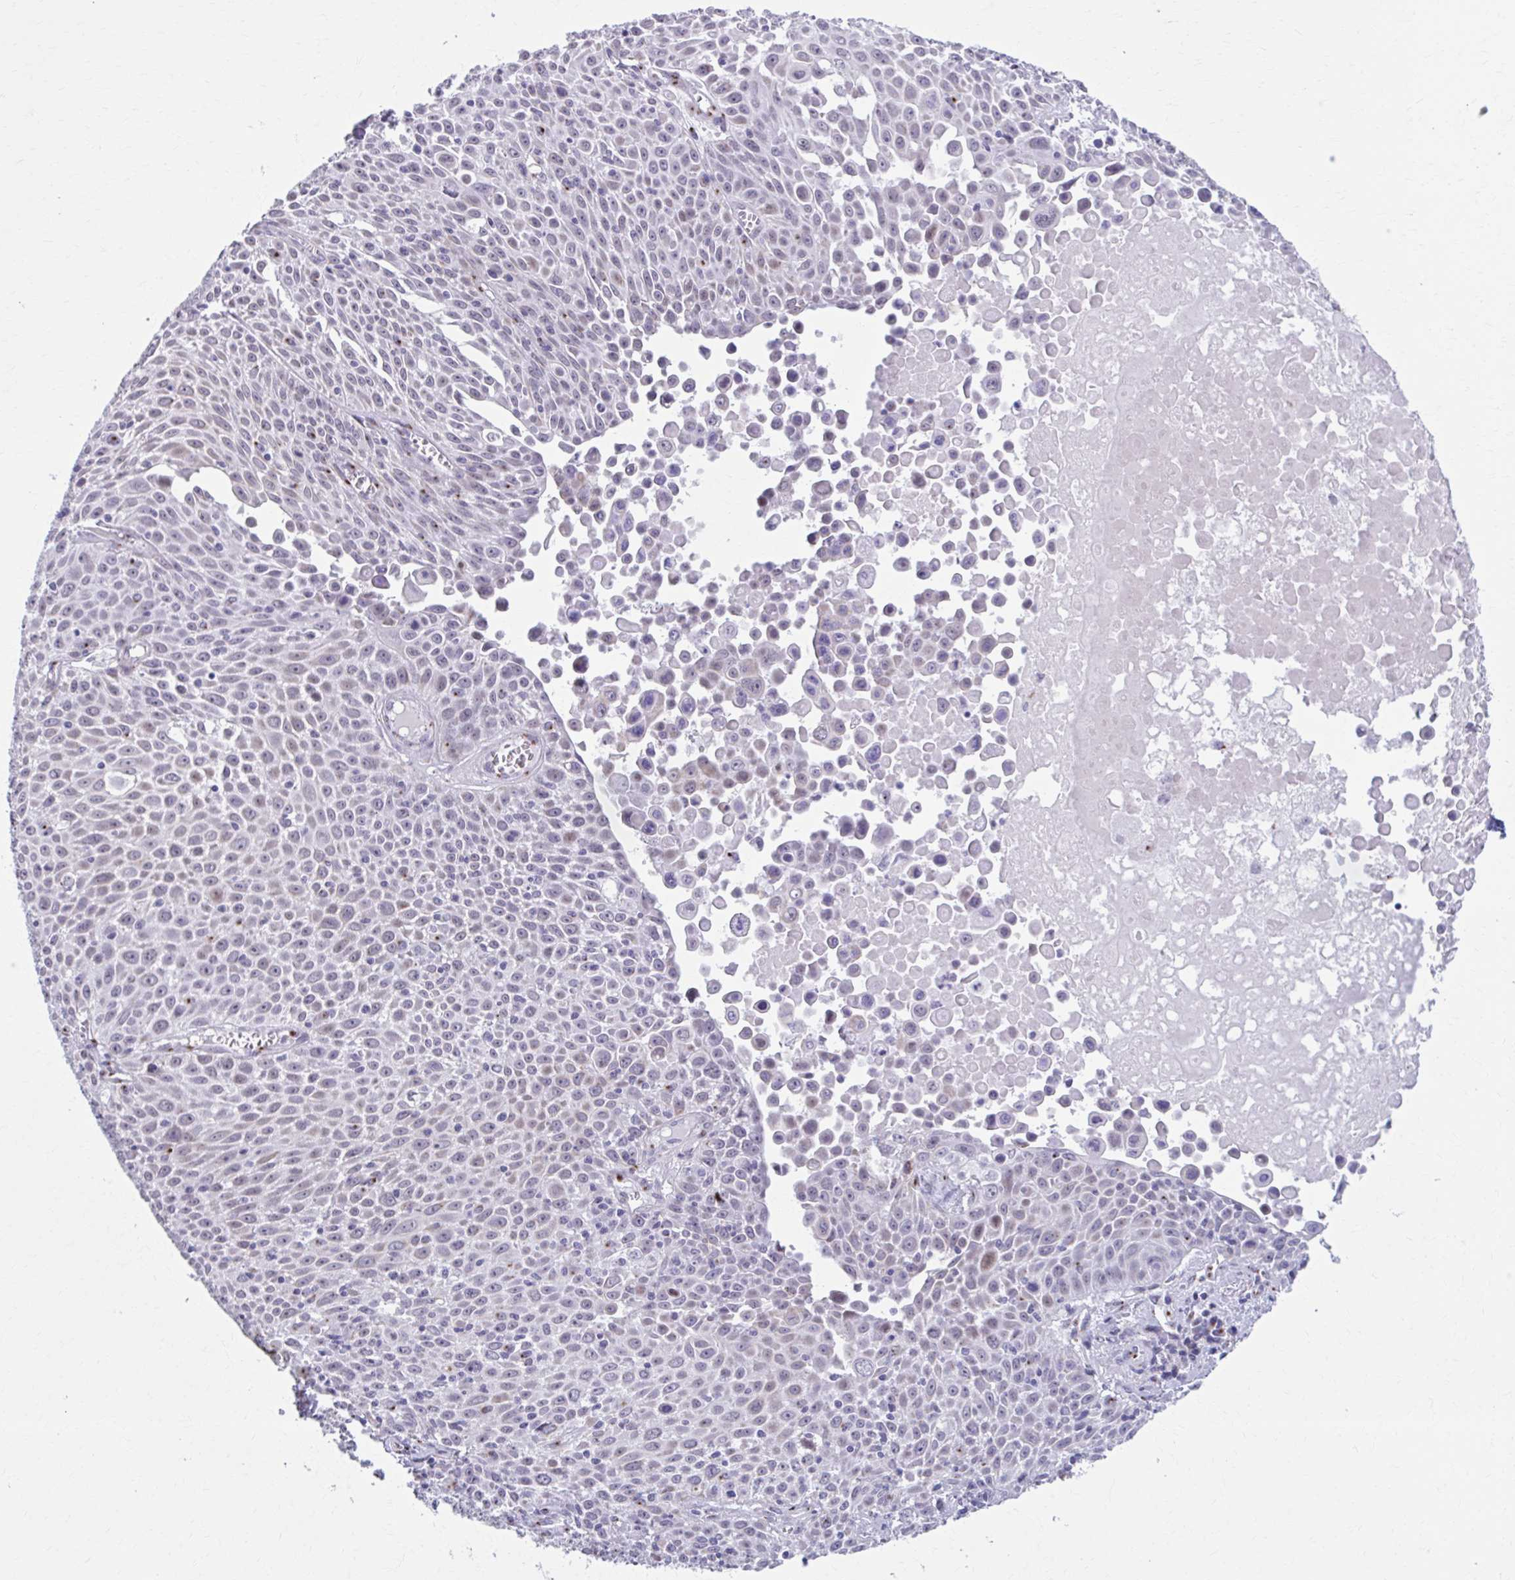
{"staining": {"intensity": "weak", "quantity": "<25%", "location": "cytoplasmic/membranous"}, "tissue": "lung cancer", "cell_type": "Tumor cells", "image_type": "cancer", "snomed": [{"axis": "morphology", "description": "Squamous cell carcinoma, NOS"}, {"axis": "morphology", "description": "Squamous cell carcinoma, metastatic, NOS"}, {"axis": "topography", "description": "Lymph node"}, {"axis": "topography", "description": "Lung"}], "caption": "Tumor cells show no significant protein expression in lung cancer (squamous cell carcinoma). The staining is performed using DAB (3,3'-diaminobenzidine) brown chromogen with nuclei counter-stained in using hematoxylin.", "gene": "ZNF682", "patient": {"sex": "female", "age": 62}}